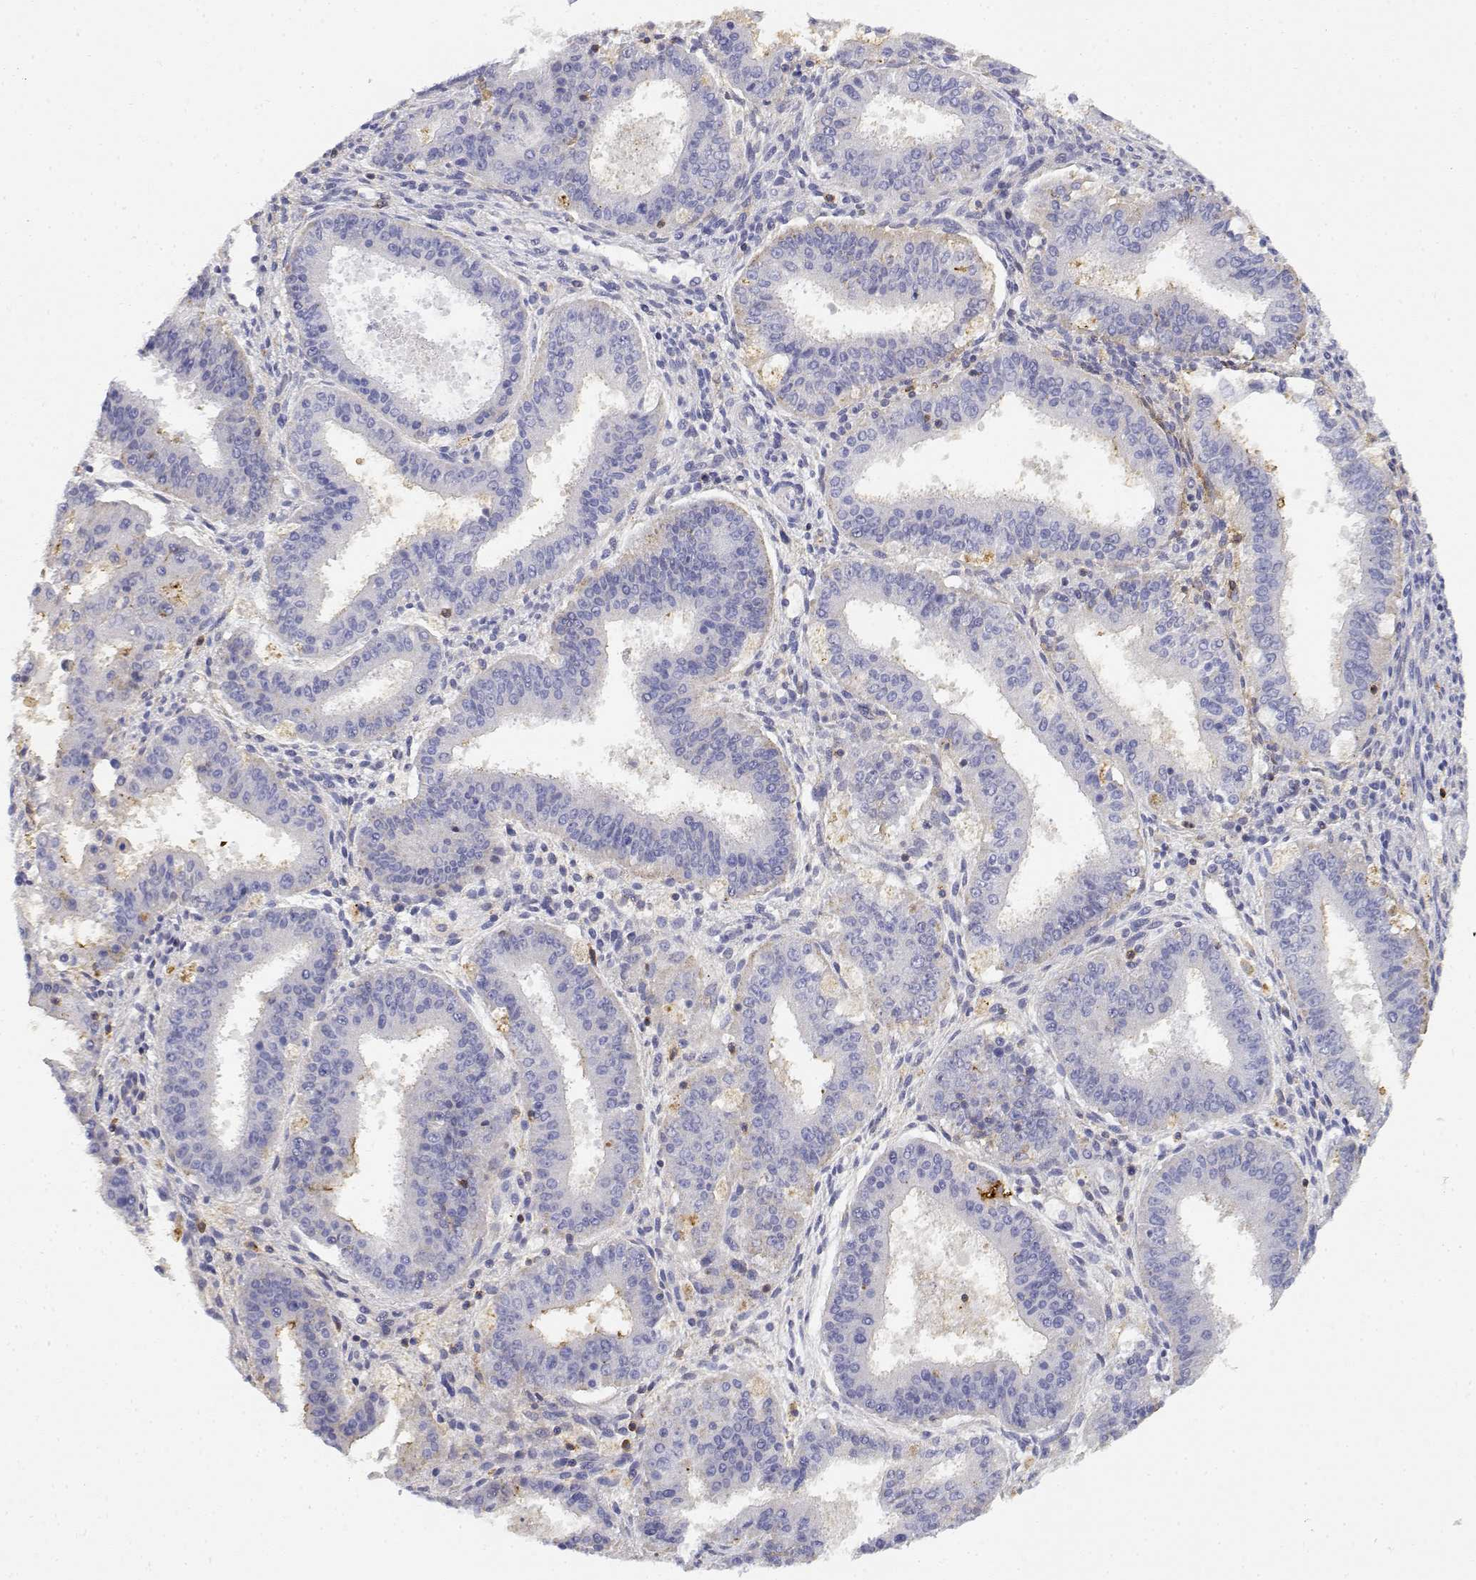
{"staining": {"intensity": "moderate", "quantity": "<25%", "location": "cytoplasmic/membranous"}, "tissue": "ovarian cancer", "cell_type": "Tumor cells", "image_type": "cancer", "snomed": [{"axis": "morphology", "description": "Carcinoma, endometroid"}, {"axis": "topography", "description": "Ovary"}], "caption": "This micrograph displays immunohistochemistry (IHC) staining of human ovarian cancer (endometroid carcinoma), with low moderate cytoplasmic/membranous staining in about <25% of tumor cells.", "gene": "ADA", "patient": {"sex": "female", "age": 42}}